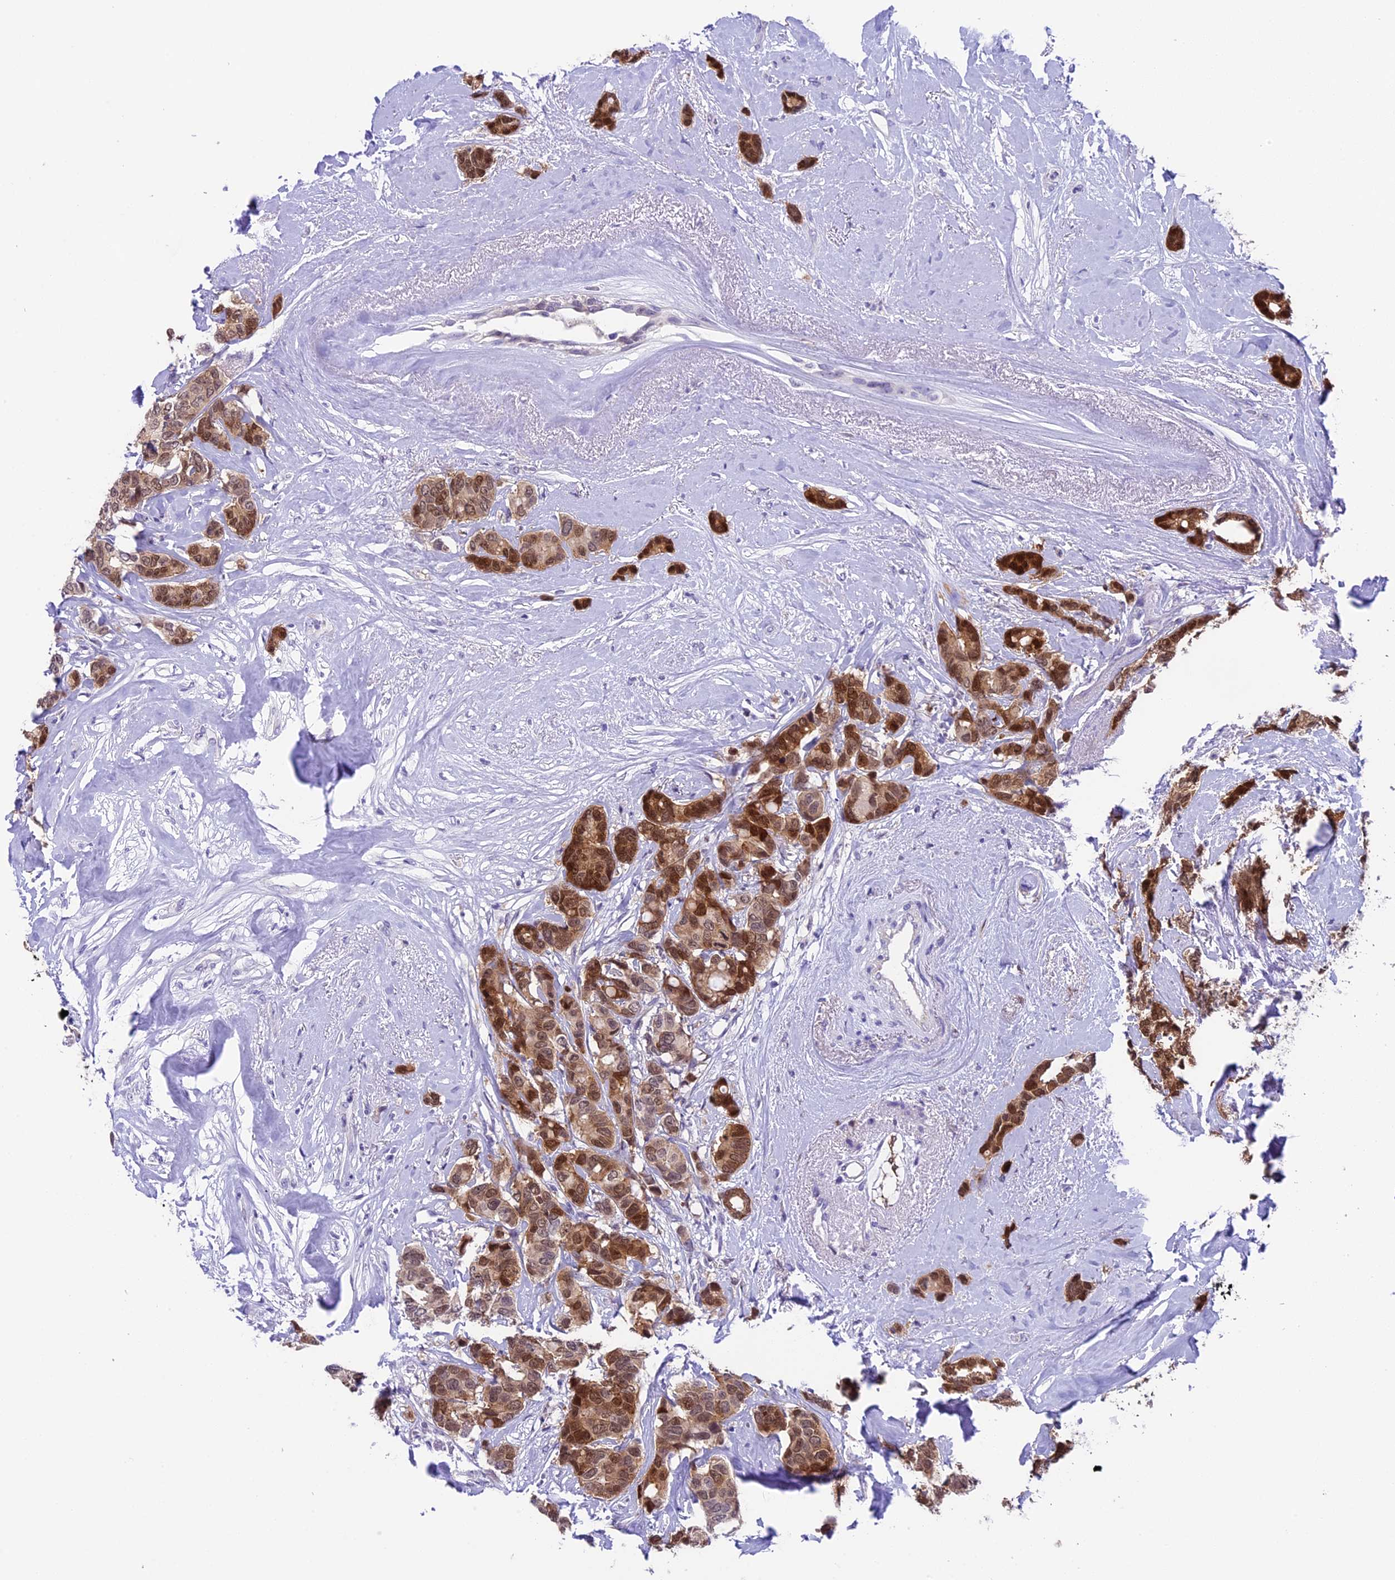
{"staining": {"intensity": "strong", "quantity": ">75%", "location": "cytoplasmic/membranous,nuclear"}, "tissue": "breast cancer", "cell_type": "Tumor cells", "image_type": "cancer", "snomed": [{"axis": "morphology", "description": "Duct carcinoma"}, {"axis": "topography", "description": "Breast"}], "caption": "Approximately >75% of tumor cells in breast intraductal carcinoma demonstrate strong cytoplasmic/membranous and nuclear protein staining as visualized by brown immunohistochemical staining.", "gene": "PRR15", "patient": {"sex": "female", "age": 87}}